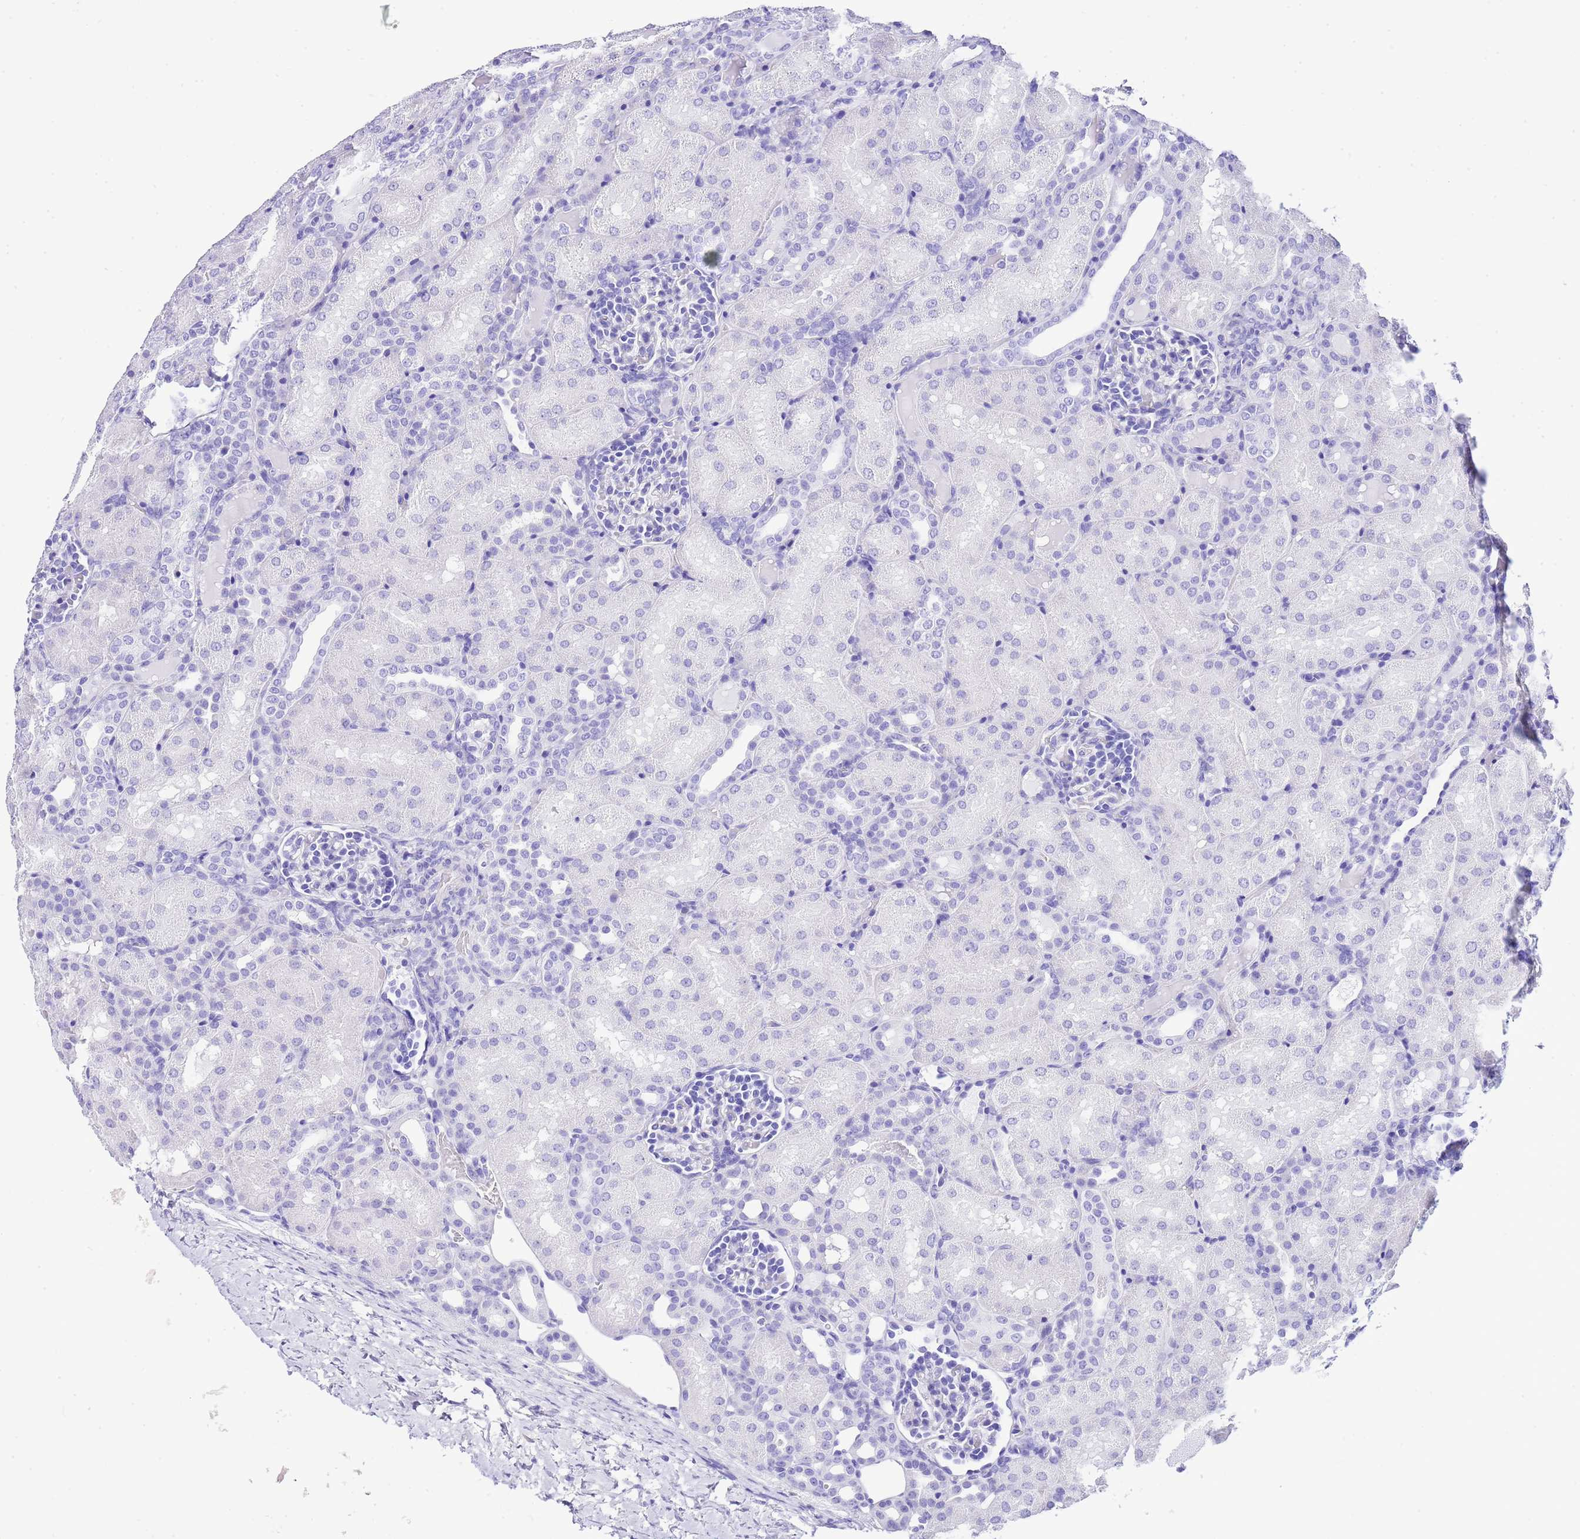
{"staining": {"intensity": "negative", "quantity": "none", "location": "none"}, "tissue": "kidney", "cell_type": "Cells in glomeruli", "image_type": "normal", "snomed": [{"axis": "morphology", "description": "Normal tissue, NOS"}, {"axis": "topography", "description": "Kidney"}], "caption": "Immunohistochemistry of unremarkable kidney displays no expression in cells in glomeruli.", "gene": "KCNC1", "patient": {"sex": "male", "age": 1}}